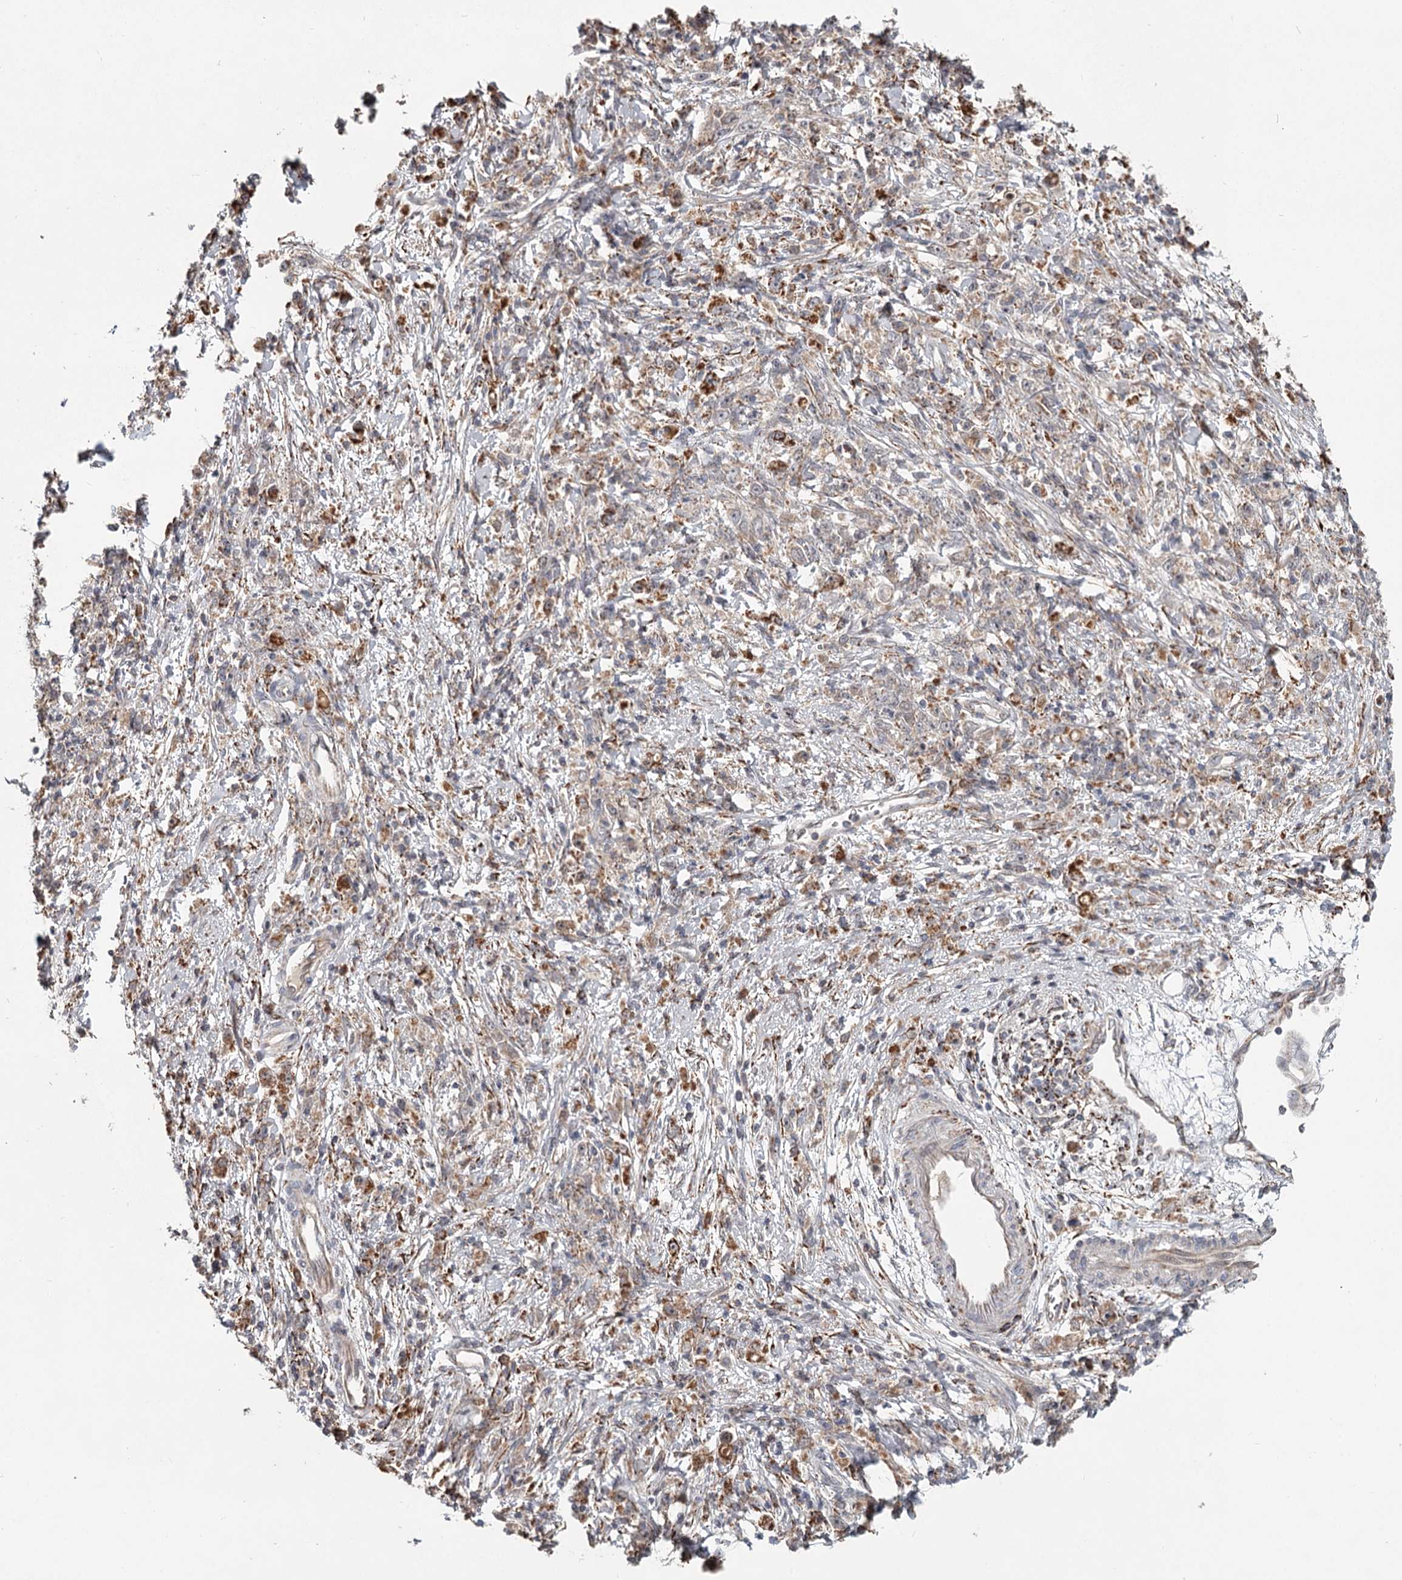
{"staining": {"intensity": "moderate", "quantity": "<25%", "location": "cytoplasmic/membranous"}, "tissue": "stomach cancer", "cell_type": "Tumor cells", "image_type": "cancer", "snomed": [{"axis": "morphology", "description": "Adenocarcinoma, NOS"}, {"axis": "topography", "description": "Stomach"}], "caption": "Stomach adenocarcinoma tissue reveals moderate cytoplasmic/membranous staining in about <25% of tumor cells", "gene": "CDC123", "patient": {"sex": "female", "age": 59}}